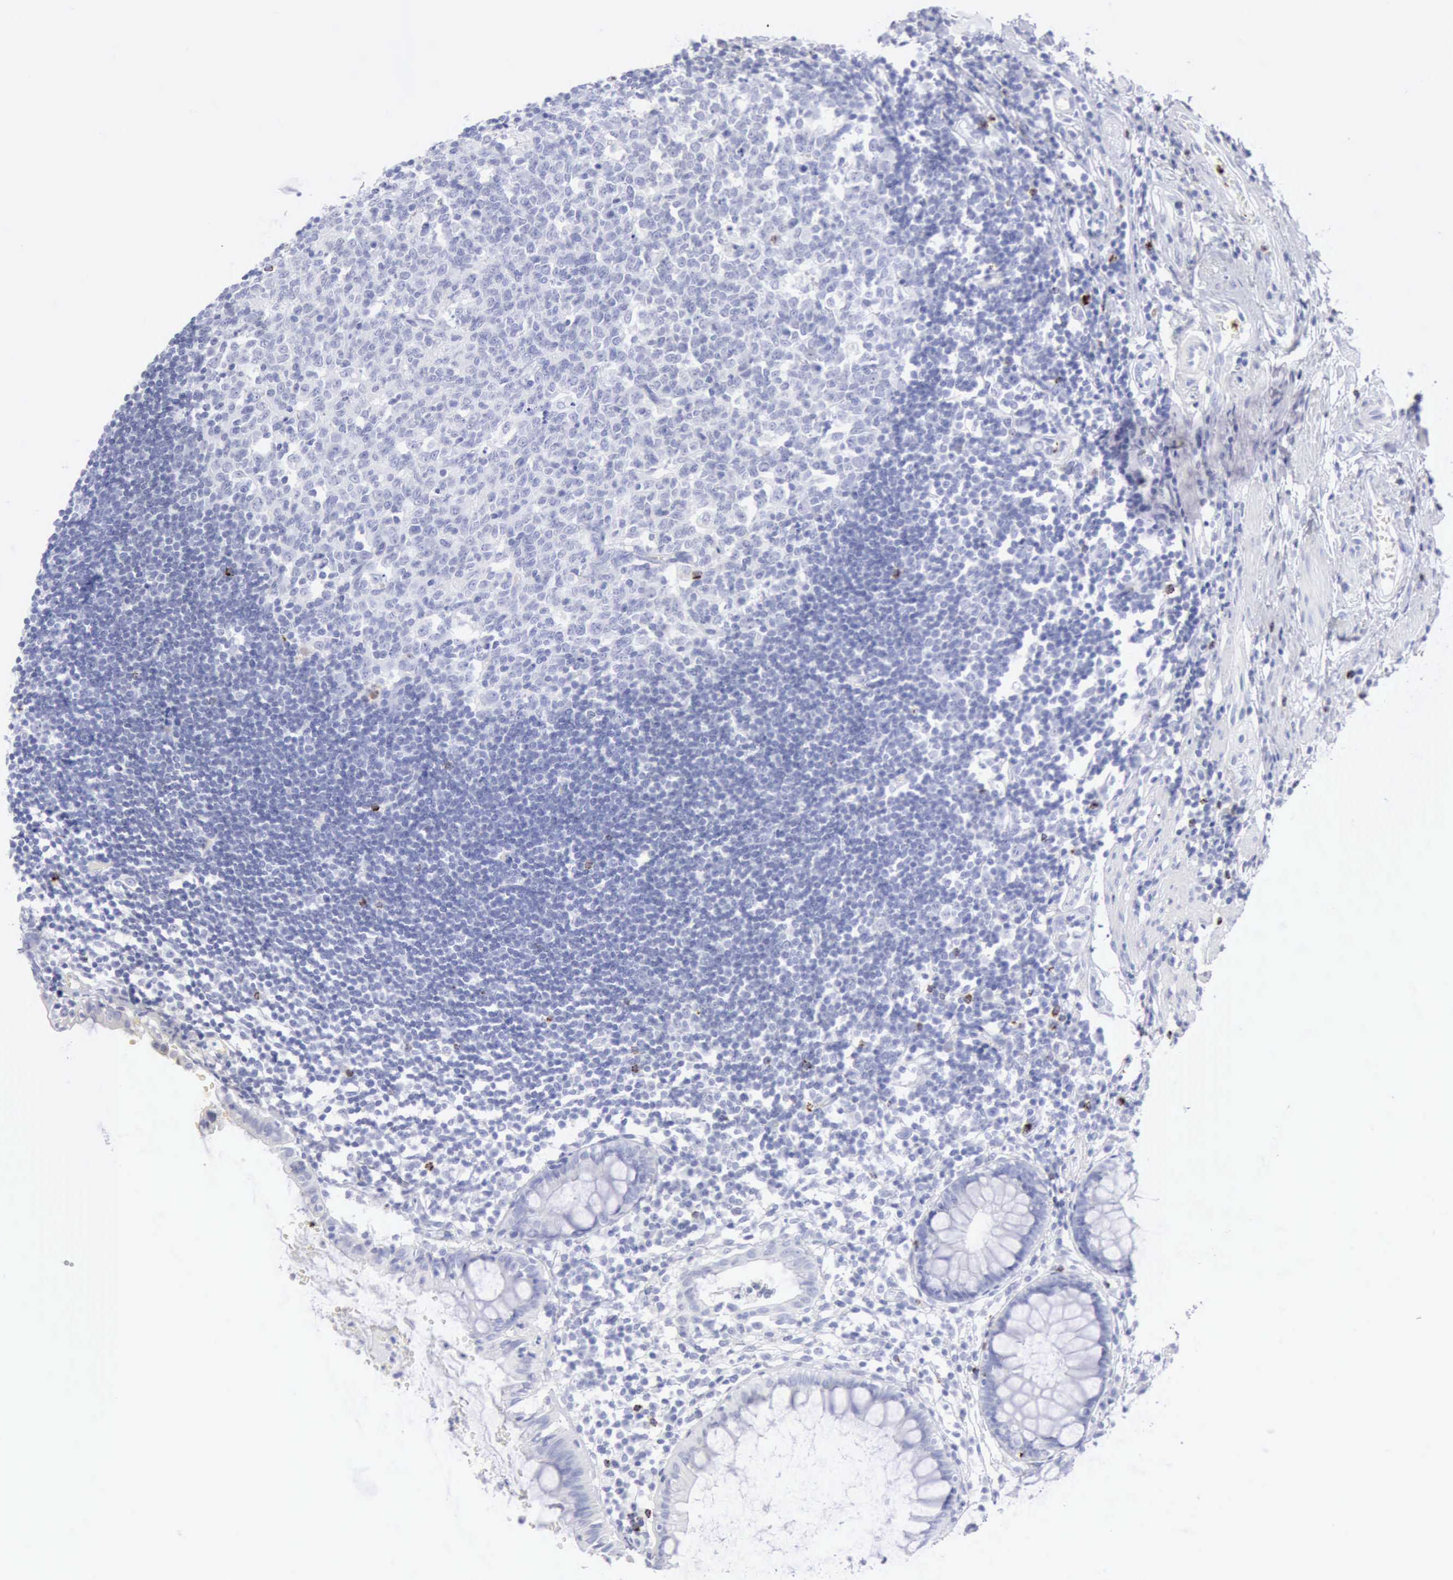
{"staining": {"intensity": "negative", "quantity": "none", "location": "none"}, "tissue": "rectum", "cell_type": "Glandular cells", "image_type": "normal", "snomed": [{"axis": "morphology", "description": "Normal tissue, NOS"}, {"axis": "topography", "description": "Rectum"}], "caption": "This is a histopathology image of immunohistochemistry (IHC) staining of benign rectum, which shows no staining in glandular cells.", "gene": "GZMB", "patient": {"sex": "female", "age": 66}}